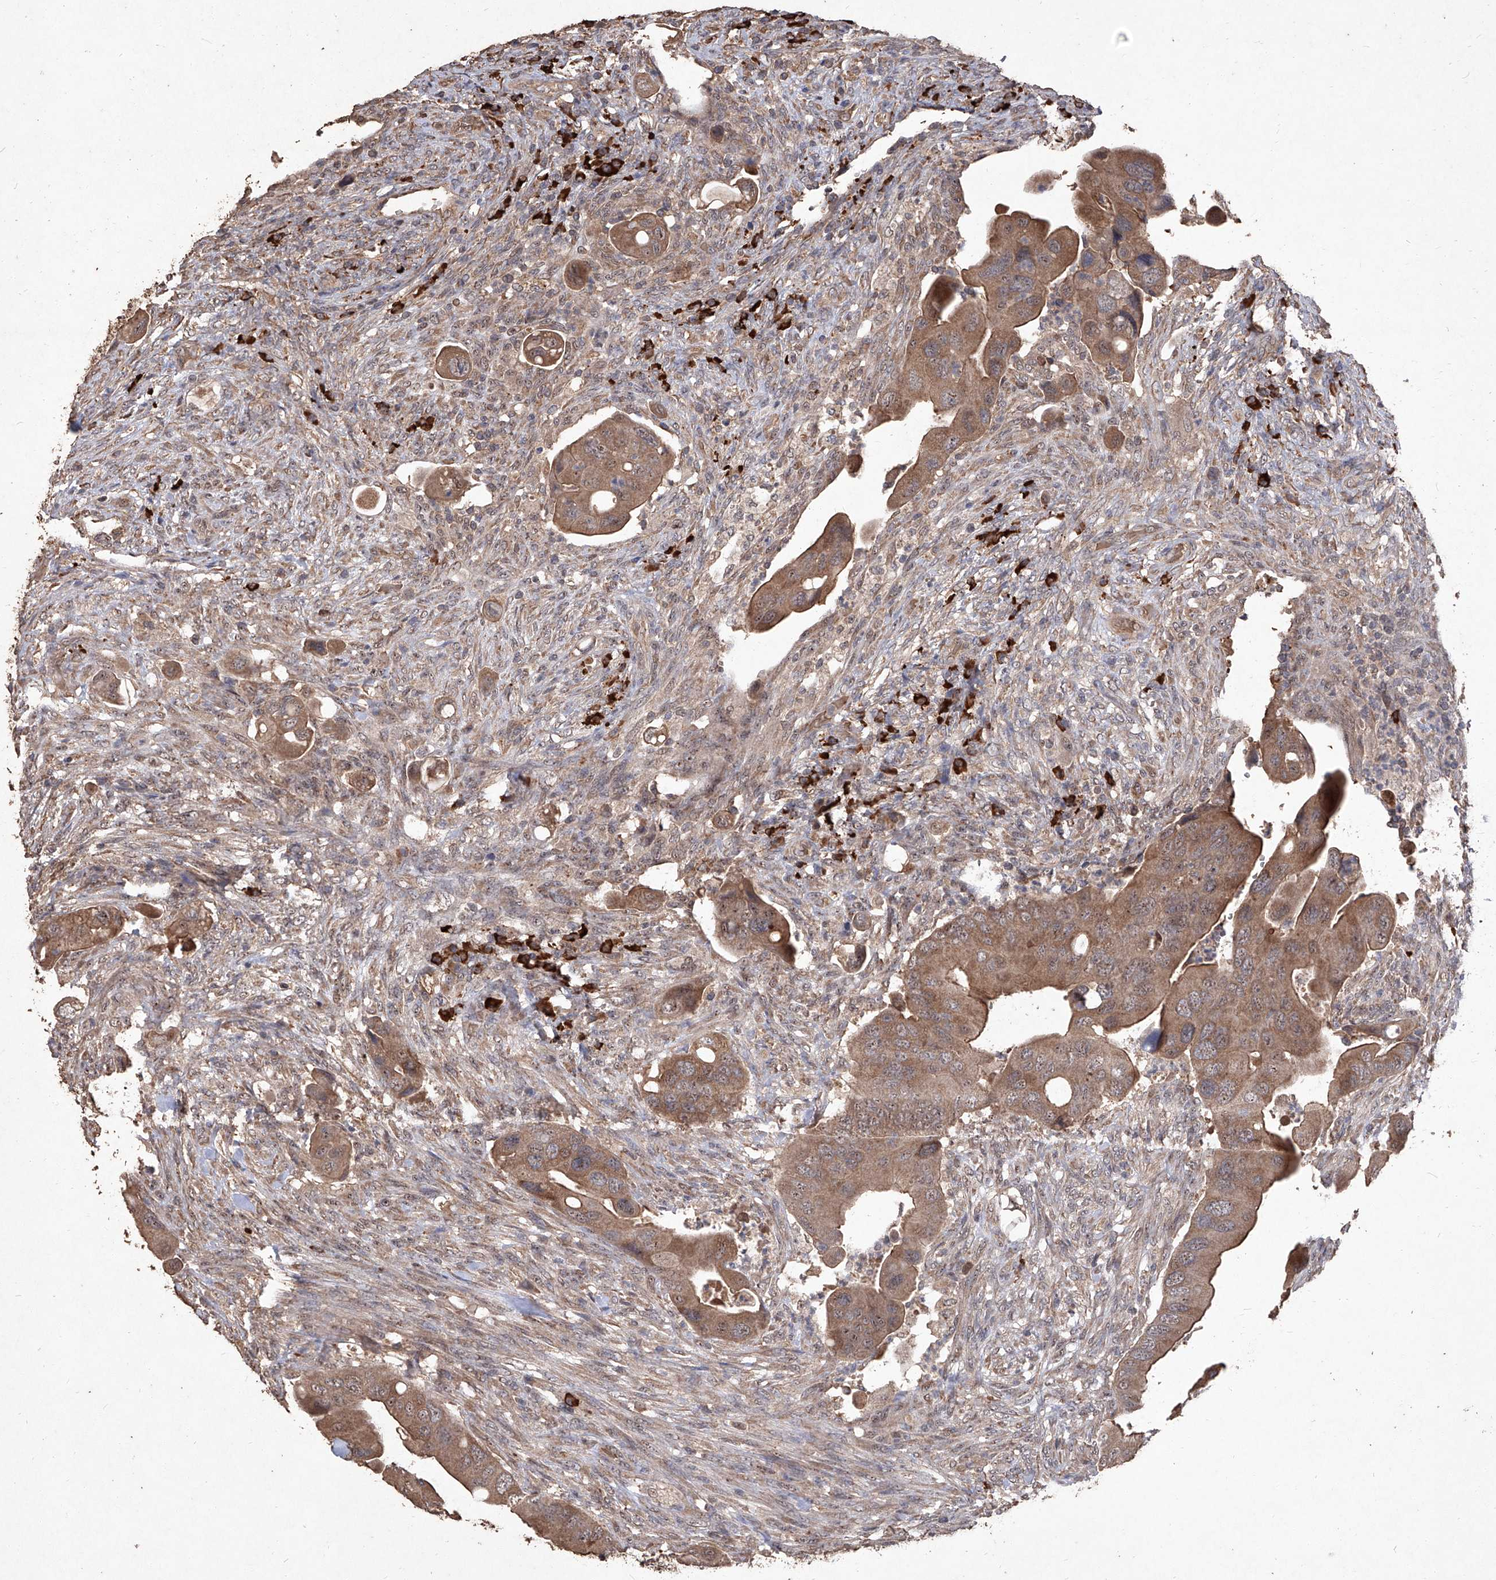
{"staining": {"intensity": "moderate", "quantity": ">75%", "location": "cytoplasmic/membranous,nuclear"}, "tissue": "colorectal cancer", "cell_type": "Tumor cells", "image_type": "cancer", "snomed": [{"axis": "morphology", "description": "Adenocarcinoma, NOS"}, {"axis": "topography", "description": "Rectum"}], "caption": "Moderate cytoplasmic/membranous and nuclear protein staining is appreciated in approximately >75% of tumor cells in colorectal adenocarcinoma.", "gene": "EML1", "patient": {"sex": "female", "age": 57}}